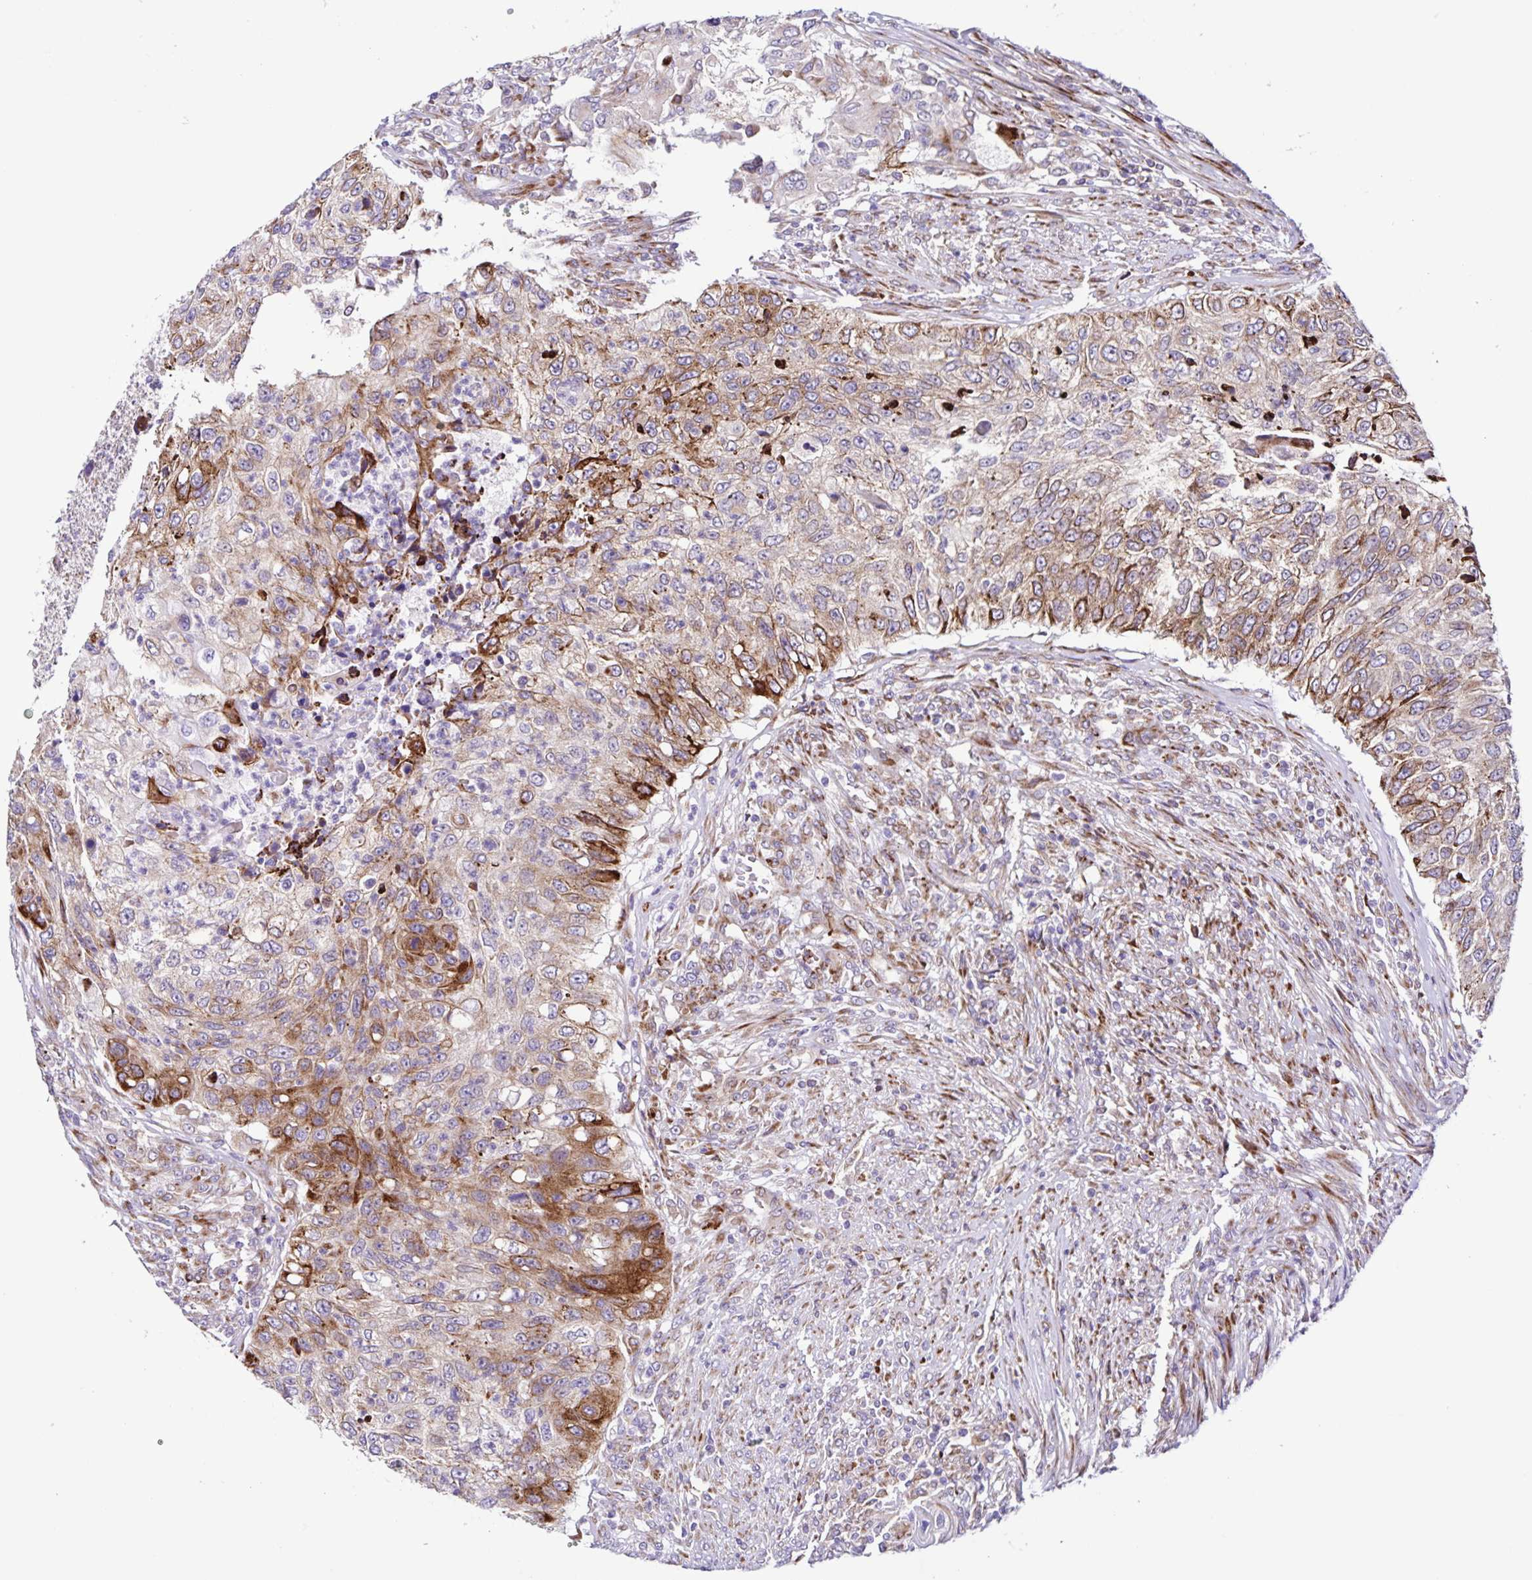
{"staining": {"intensity": "moderate", "quantity": "25%-75%", "location": "cytoplasmic/membranous"}, "tissue": "urothelial cancer", "cell_type": "Tumor cells", "image_type": "cancer", "snomed": [{"axis": "morphology", "description": "Urothelial carcinoma, High grade"}, {"axis": "topography", "description": "Urinary bladder"}], "caption": "A histopathology image of human high-grade urothelial carcinoma stained for a protein reveals moderate cytoplasmic/membranous brown staining in tumor cells.", "gene": "OSBPL5", "patient": {"sex": "female", "age": 60}}